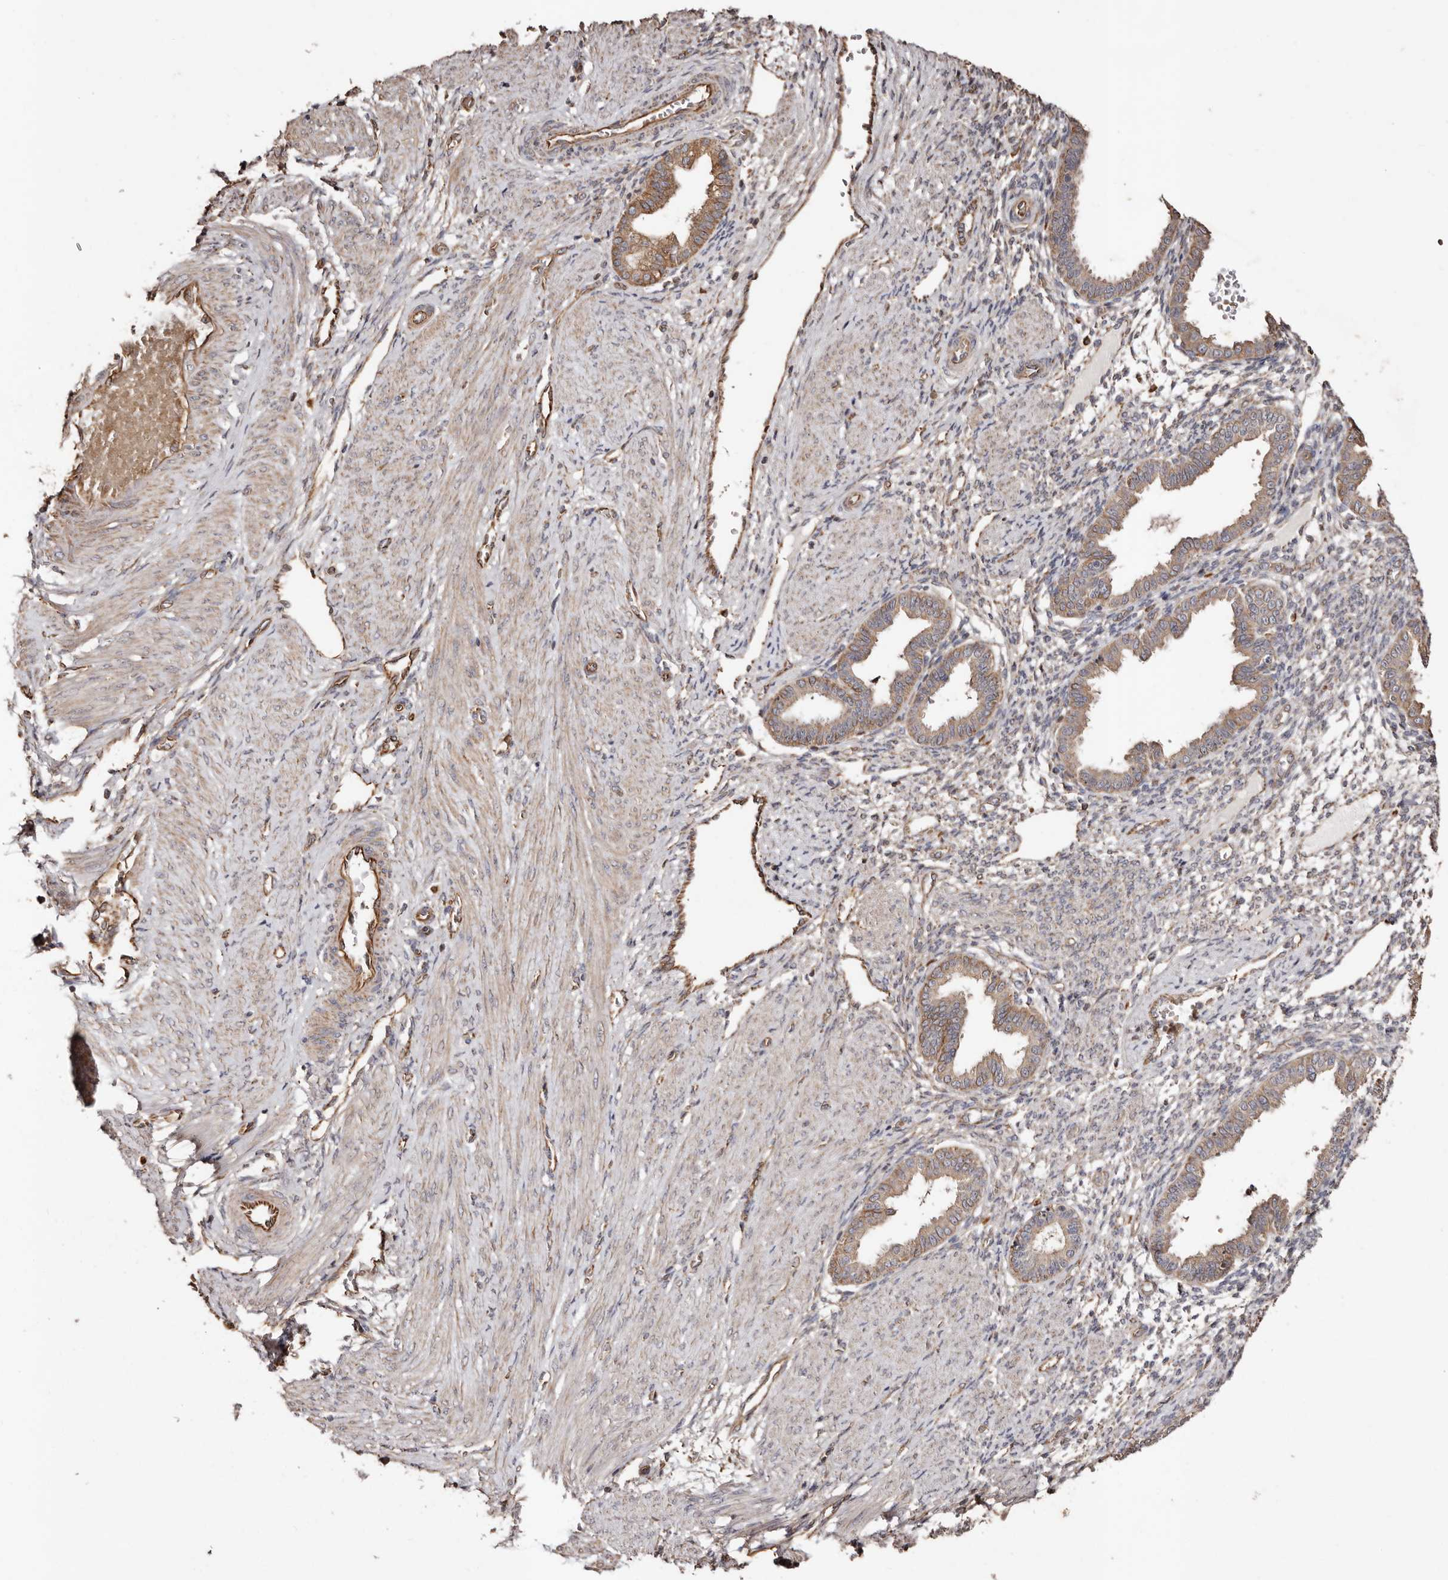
{"staining": {"intensity": "moderate", "quantity": "<25%", "location": "cytoplasmic/membranous"}, "tissue": "endometrium", "cell_type": "Cells in endometrial stroma", "image_type": "normal", "snomed": [{"axis": "morphology", "description": "Normal tissue, NOS"}, {"axis": "topography", "description": "Endometrium"}], "caption": "Immunohistochemical staining of unremarkable endometrium exhibits moderate cytoplasmic/membranous protein positivity in approximately <25% of cells in endometrial stroma.", "gene": "MACC1", "patient": {"sex": "female", "age": 33}}